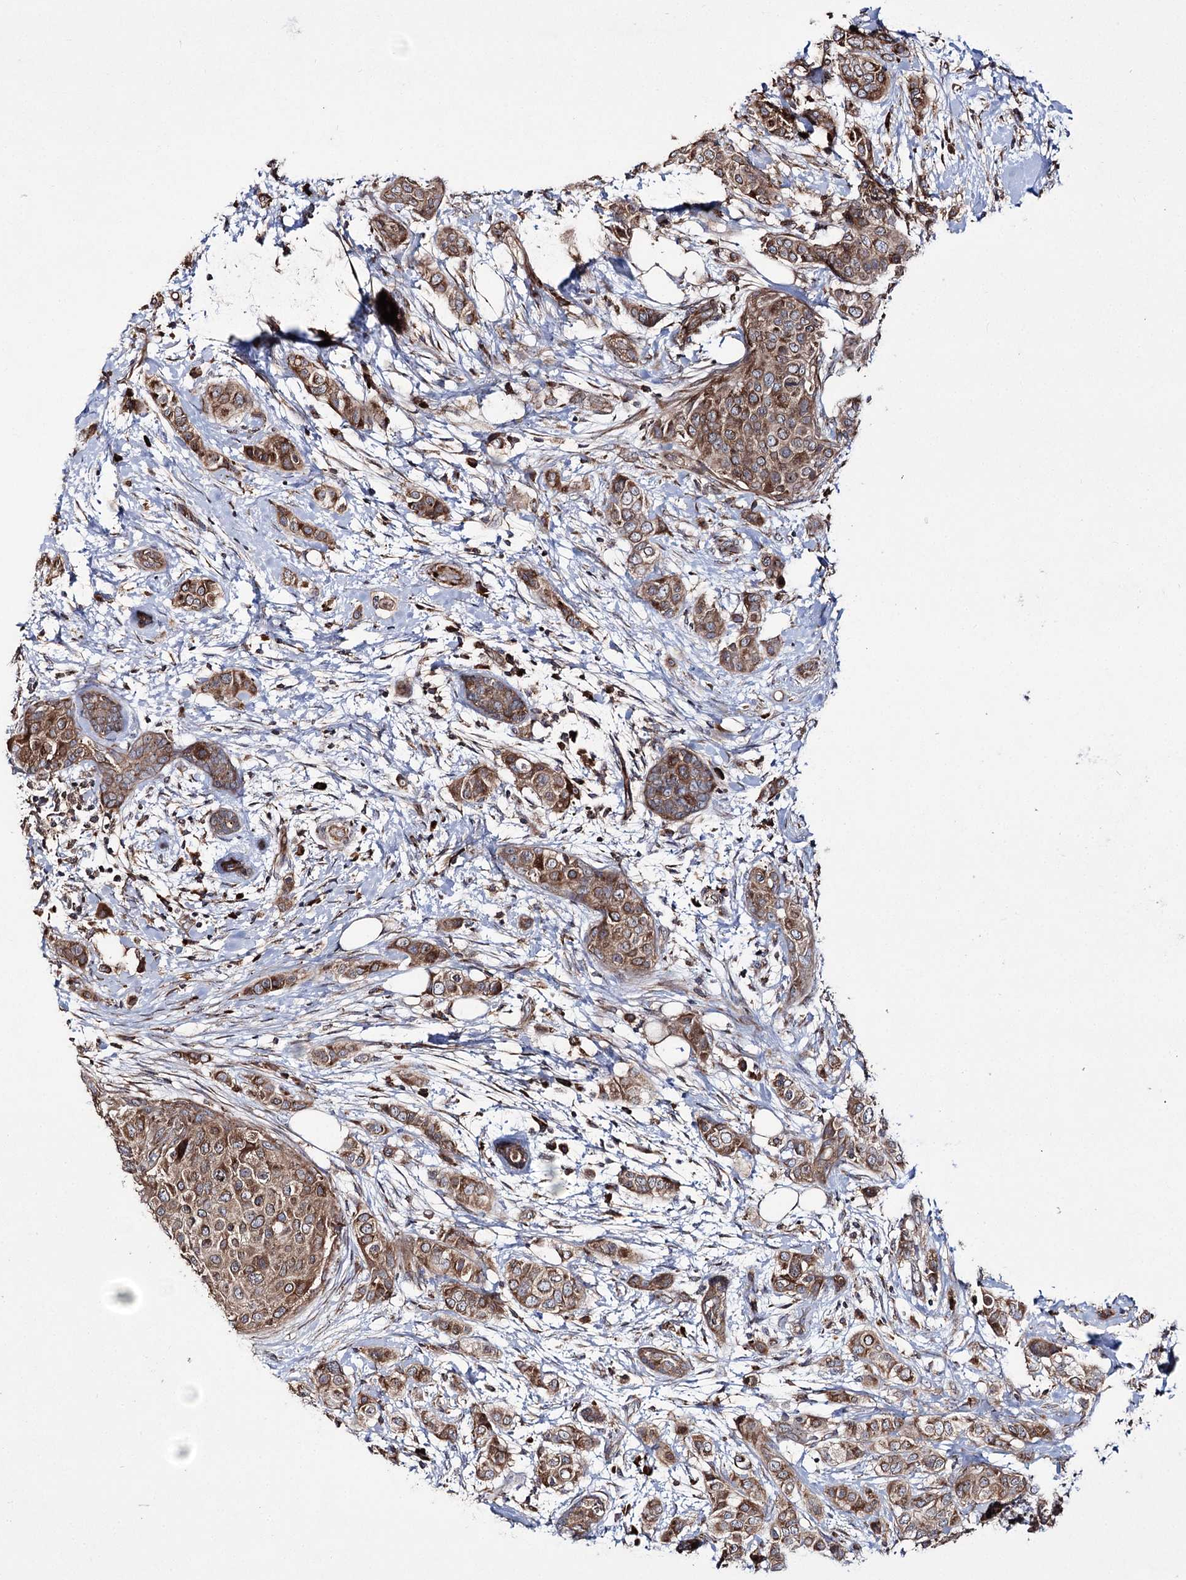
{"staining": {"intensity": "moderate", "quantity": ">75%", "location": "cytoplasmic/membranous"}, "tissue": "breast cancer", "cell_type": "Tumor cells", "image_type": "cancer", "snomed": [{"axis": "morphology", "description": "Lobular carcinoma"}, {"axis": "topography", "description": "Breast"}], "caption": "Protein staining by IHC exhibits moderate cytoplasmic/membranous staining in about >75% of tumor cells in breast cancer (lobular carcinoma).", "gene": "HECTD2", "patient": {"sex": "female", "age": 51}}